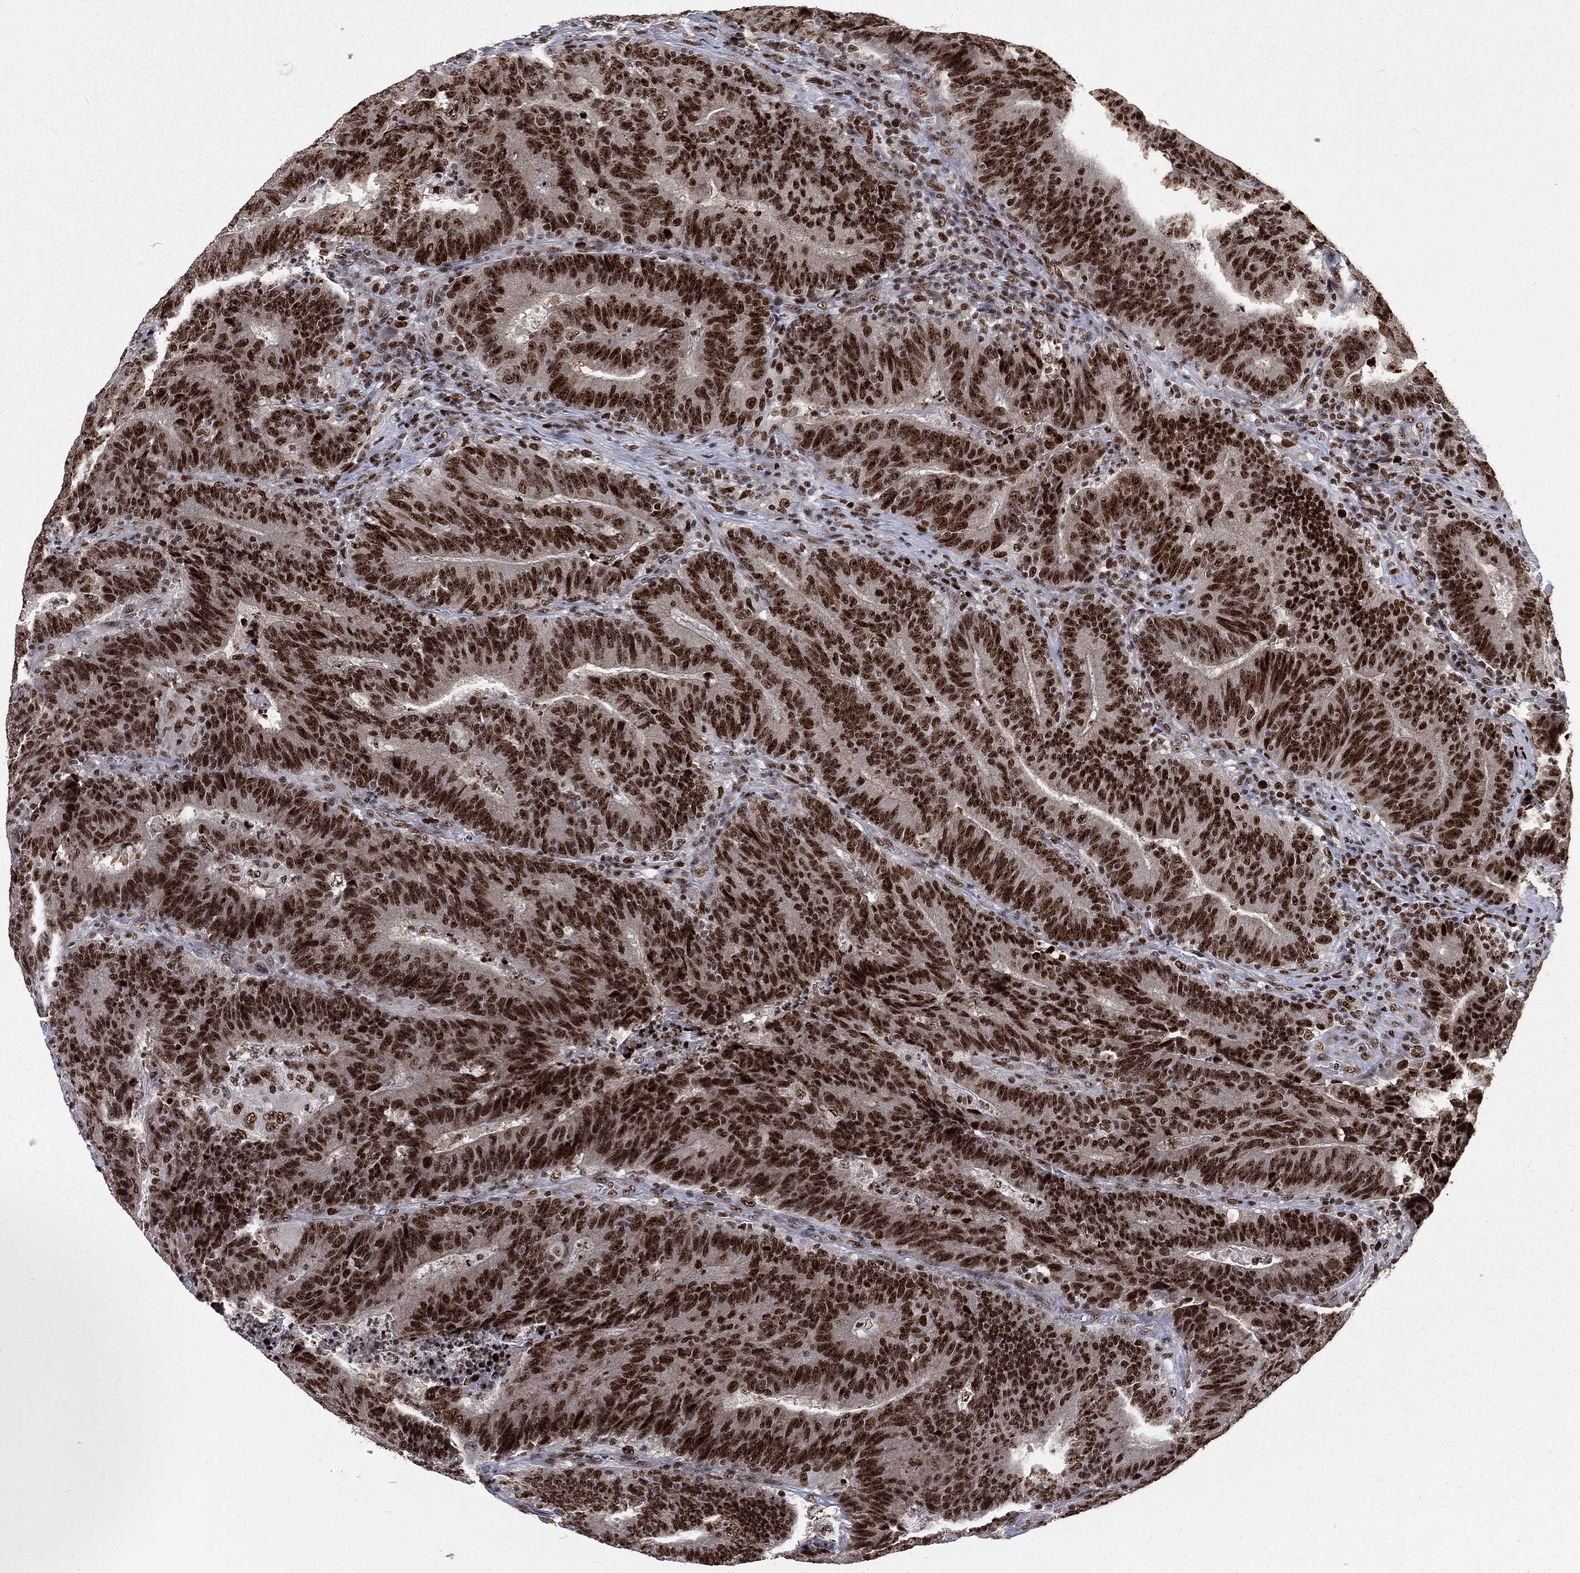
{"staining": {"intensity": "strong", "quantity": ">75%", "location": "nuclear"}, "tissue": "colorectal cancer", "cell_type": "Tumor cells", "image_type": "cancer", "snomed": [{"axis": "morphology", "description": "Adenocarcinoma, NOS"}, {"axis": "topography", "description": "Colon"}], "caption": "Immunohistochemistry micrograph of neoplastic tissue: human adenocarcinoma (colorectal) stained using IHC demonstrates high levels of strong protein expression localized specifically in the nuclear of tumor cells, appearing as a nuclear brown color.", "gene": "POLB", "patient": {"sex": "female", "age": 75}}